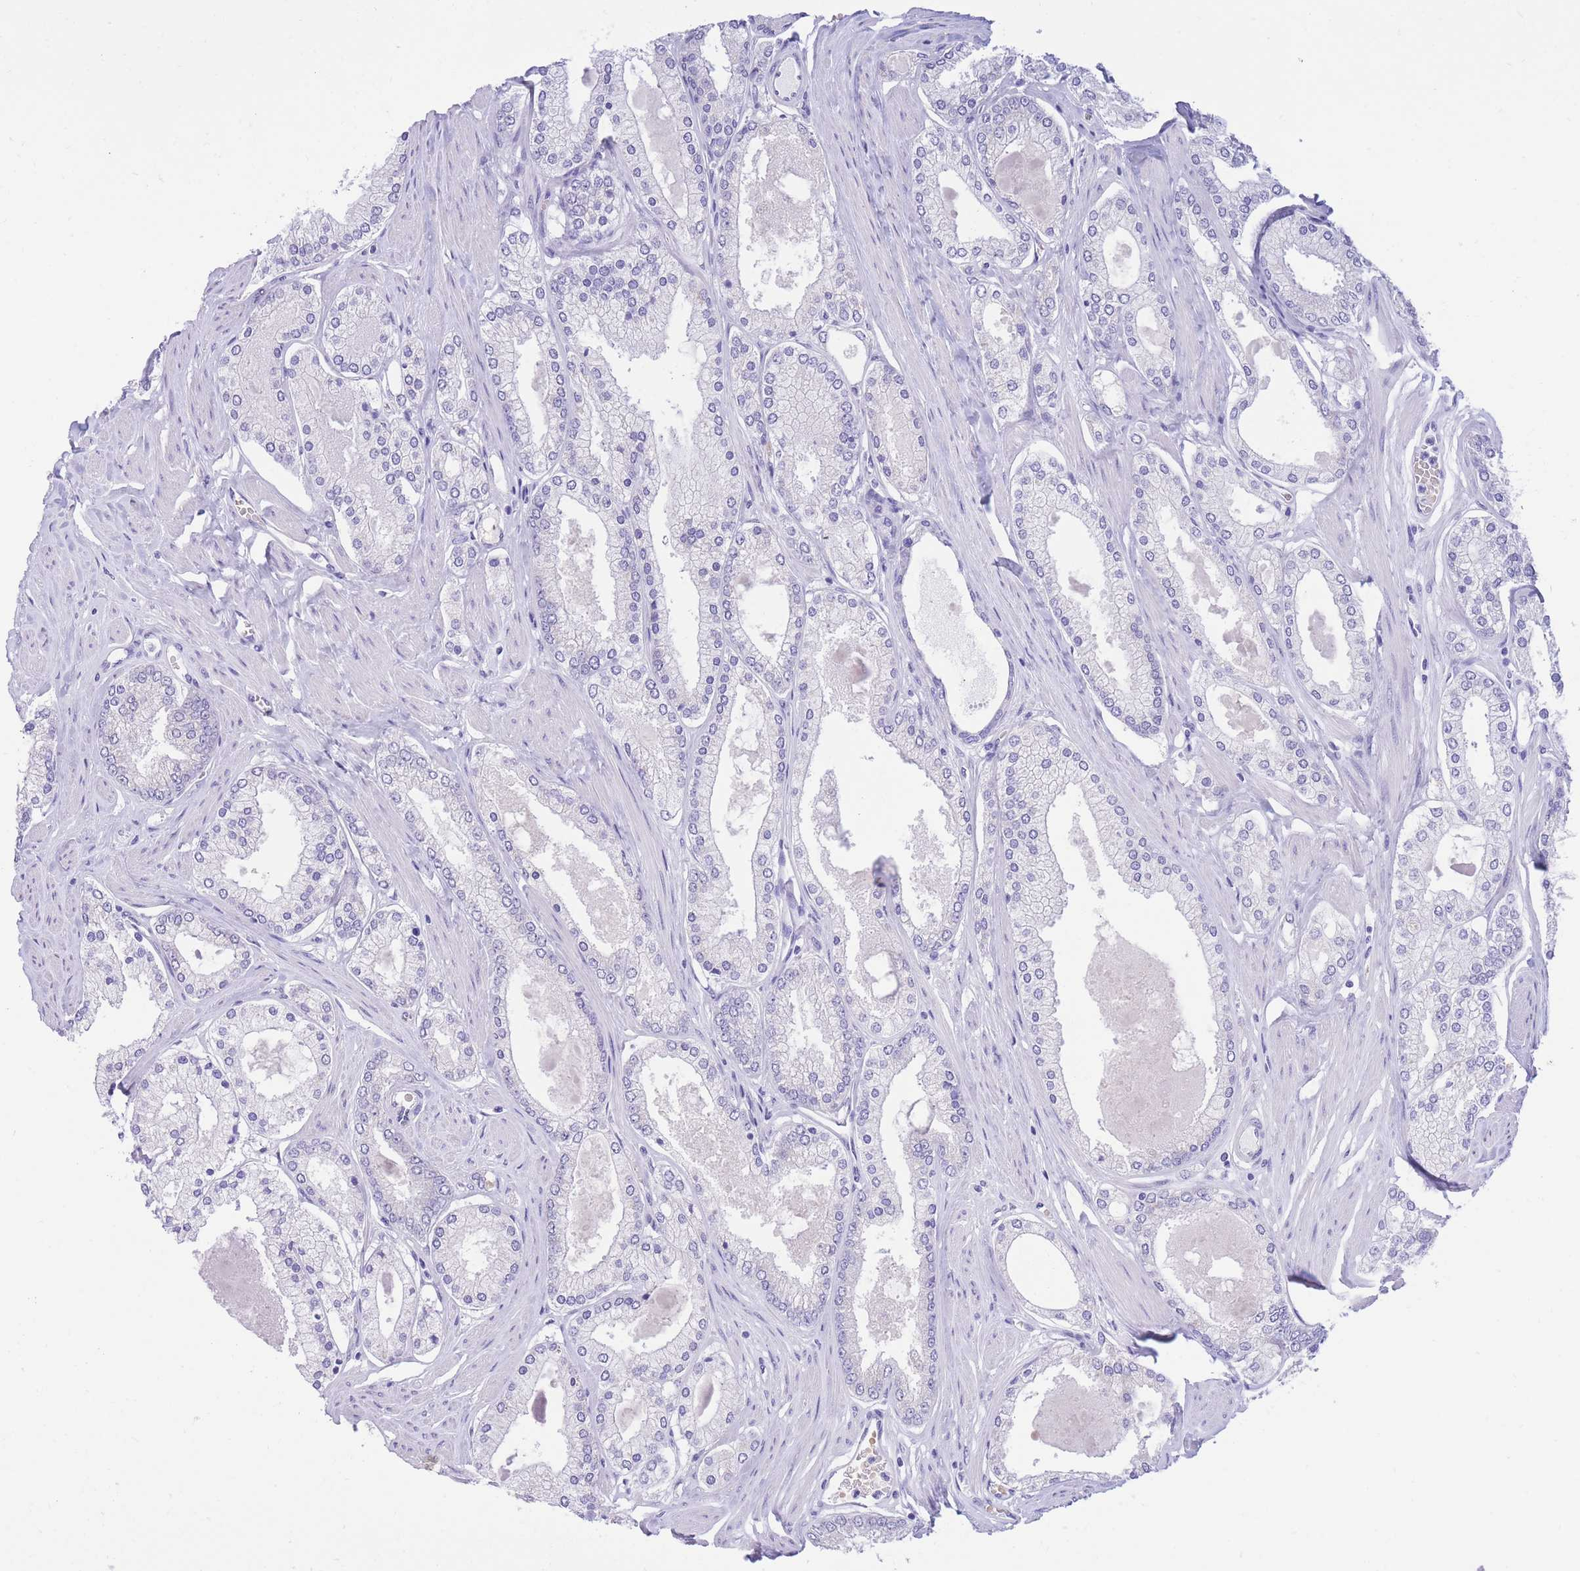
{"staining": {"intensity": "negative", "quantity": "none", "location": "none"}, "tissue": "prostate cancer", "cell_type": "Tumor cells", "image_type": "cancer", "snomed": [{"axis": "morphology", "description": "Adenocarcinoma, Low grade"}, {"axis": "topography", "description": "Prostate"}], "caption": "A photomicrograph of prostate cancer (low-grade adenocarcinoma) stained for a protein shows no brown staining in tumor cells.", "gene": "SSUH2", "patient": {"sex": "male", "age": 42}}